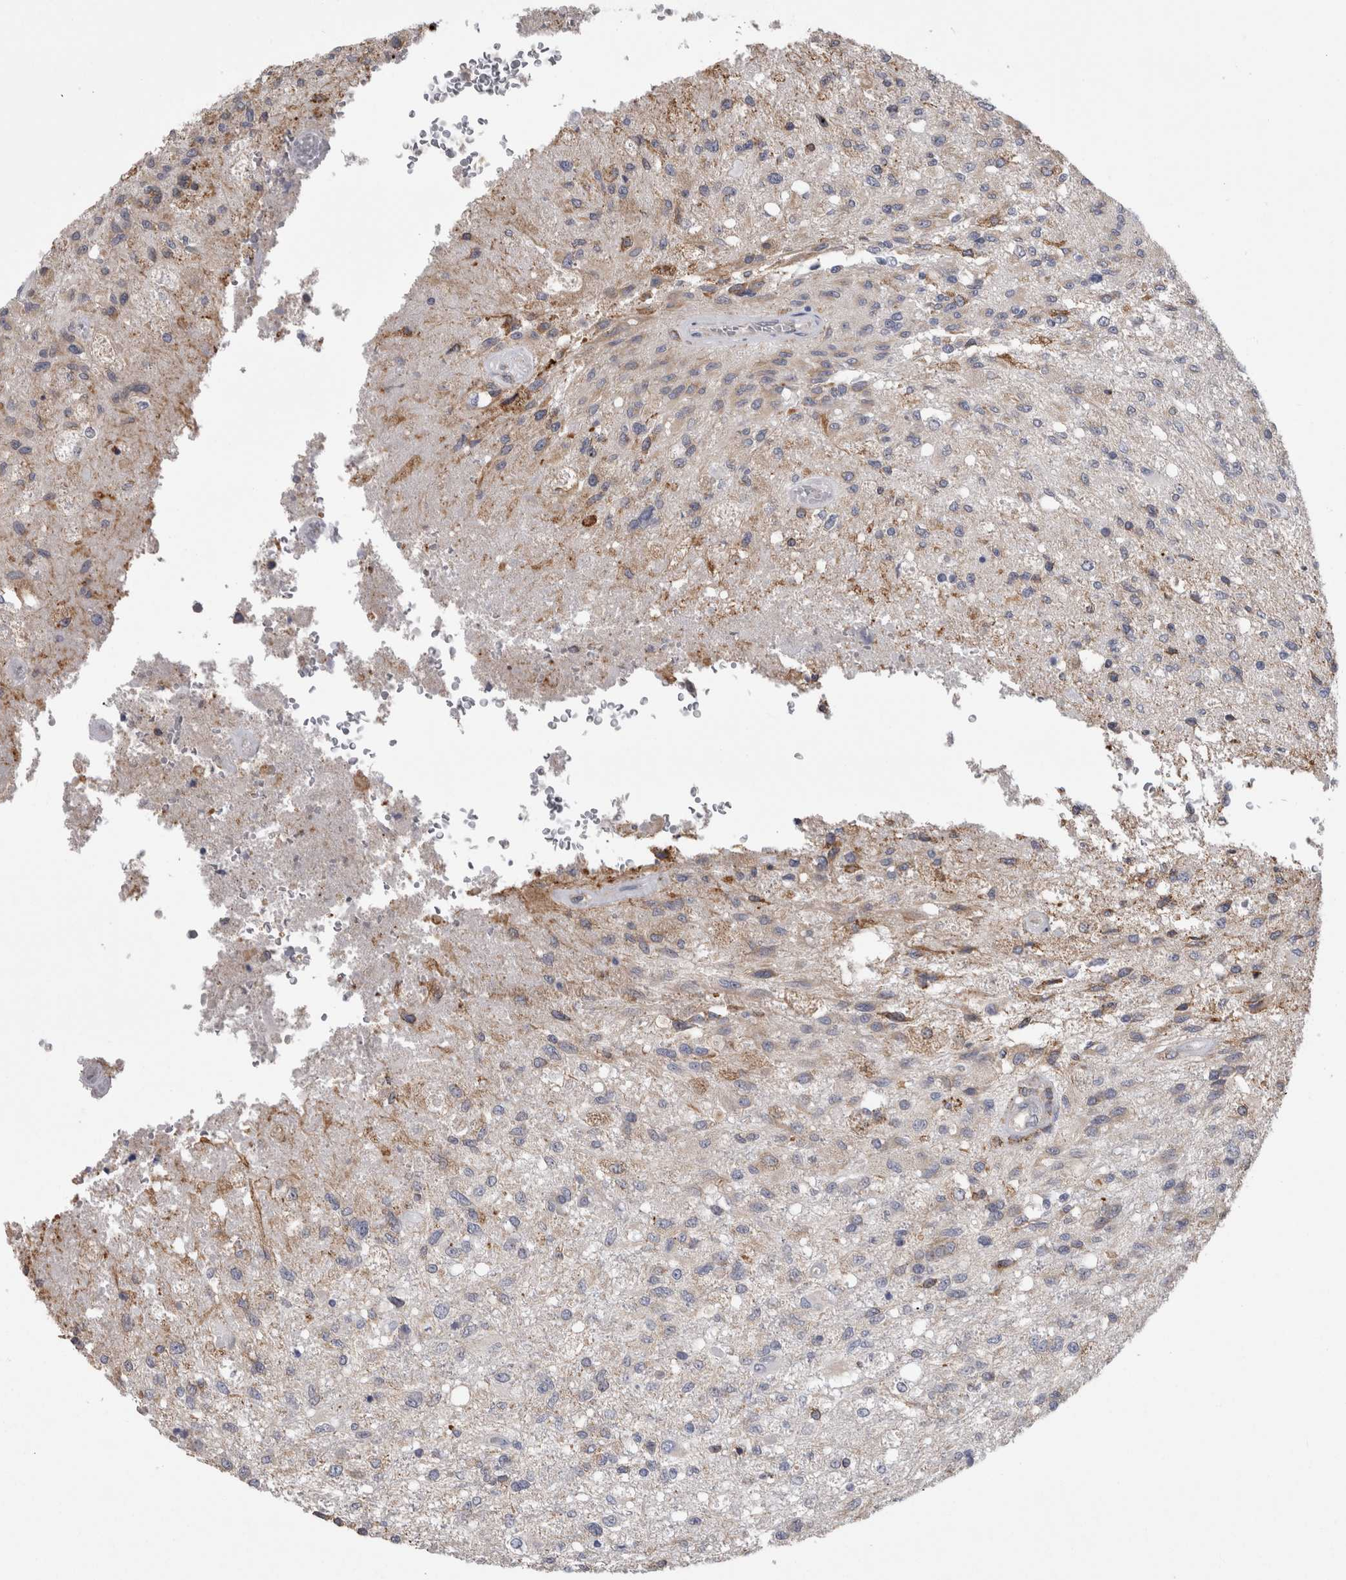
{"staining": {"intensity": "weak", "quantity": "<25%", "location": "cytoplasmic/membranous"}, "tissue": "glioma", "cell_type": "Tumor cells", "image_type": "cancer", "snomed": [{"axis": "morphology", "description": "Normal tissue, NOS"}, {"axis": "morphology", "description": "Glioma, malignant, High grade"}, {"axis": "topography", "description": "Cerebral cortex"}], "caption": "An image of malignant high-grade glioma stained for a protein reveals no brown staining in tumor cells.", "gene": "ZNF341", "patient": {"sex": "male", "age": 77}}